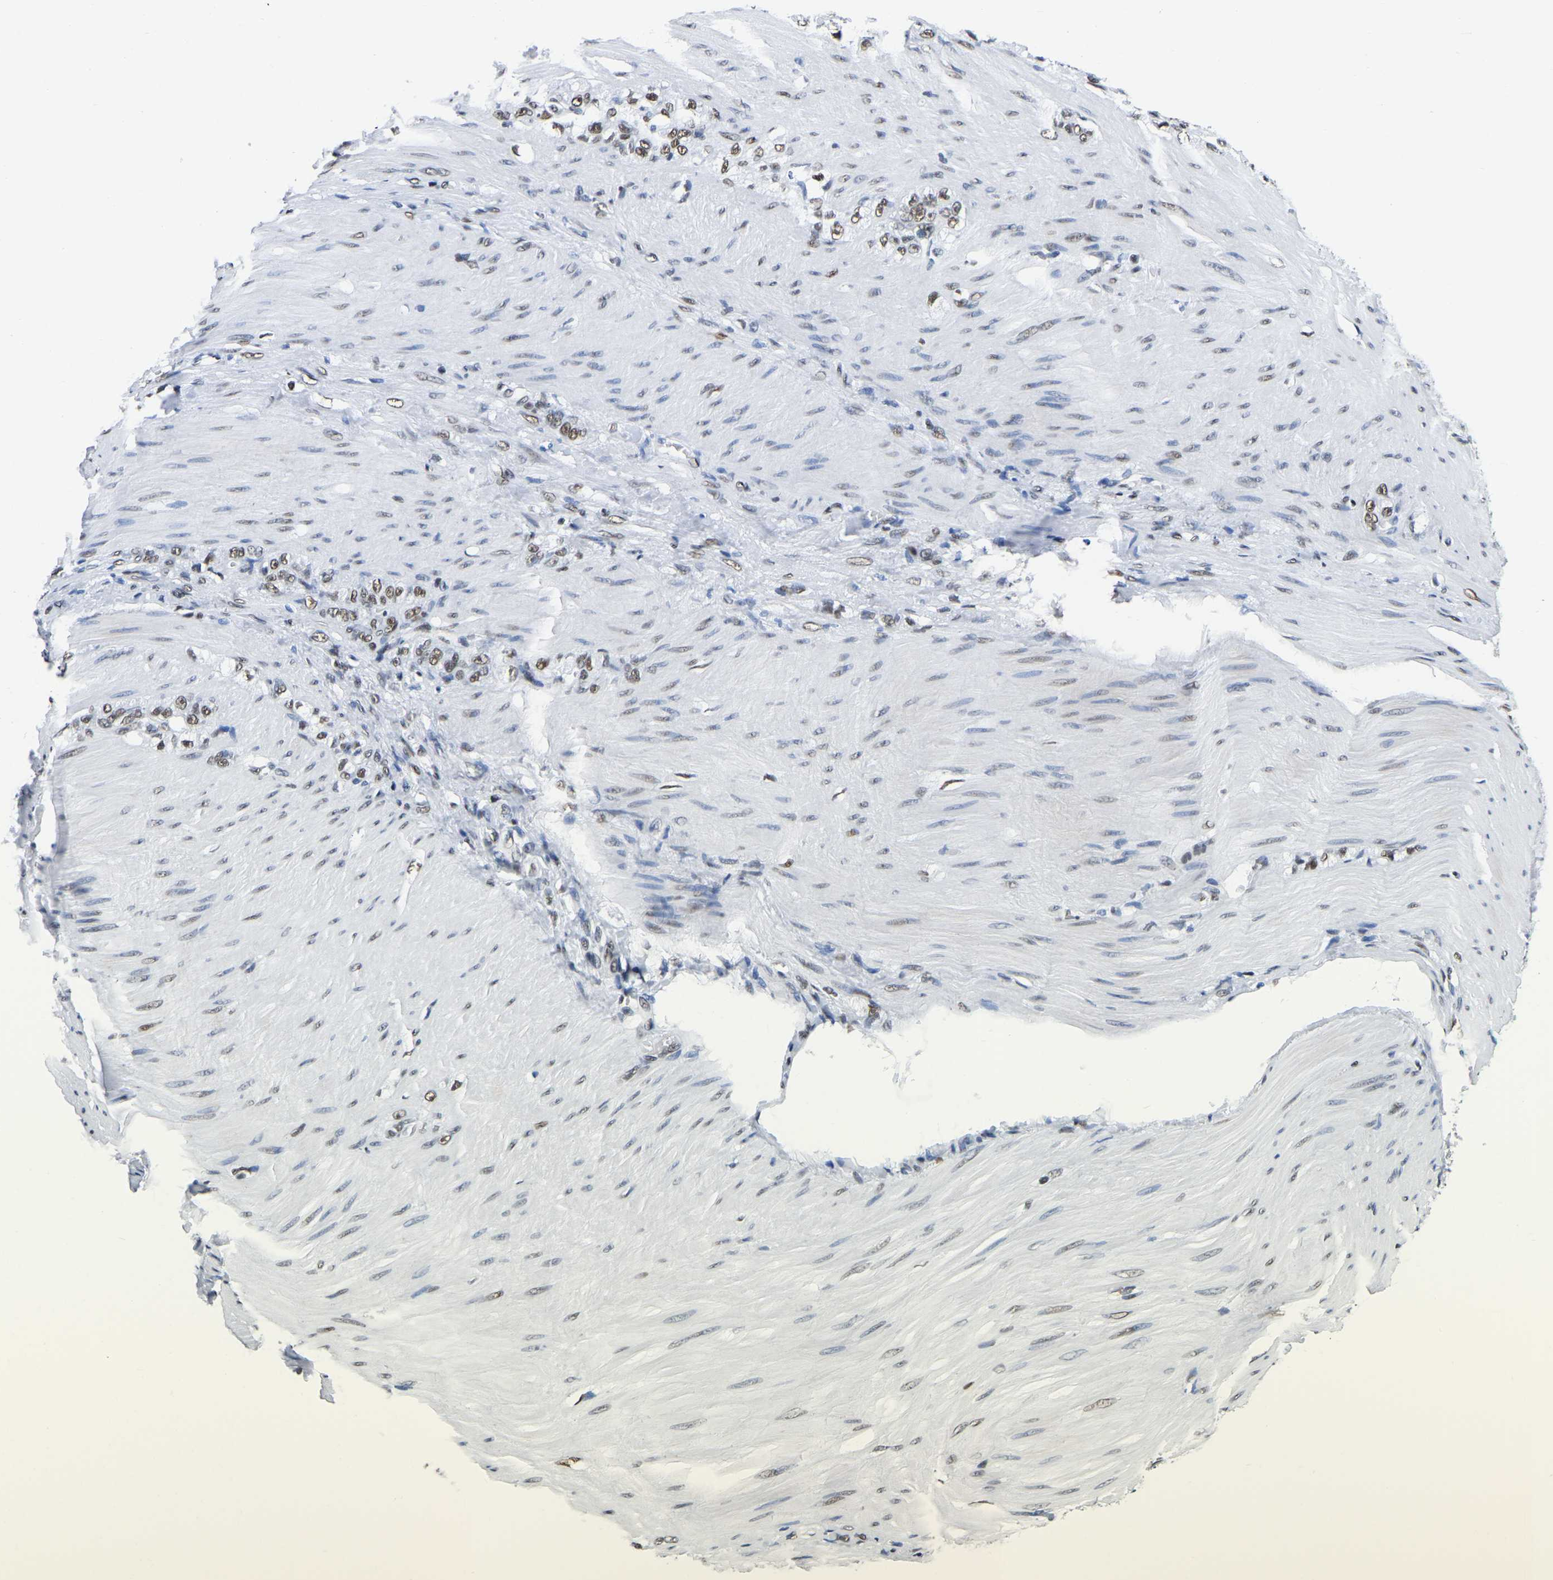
{"staining": {"intensity": "moderate", "quantity": ">75%", "location": "nuclear"}, "tissue": "stomach cancer", "cell_type": "Tumor cells", "image_type": "cancer", "snomed": [{"axis": "morphology", "description": "Normal tissue, NOS"}, {"axis": "morphology", "description": "Adenocarcinoma, NOS"}, {"axis": "topography", "description": "Stomach"}], "caption": "Brown immunohistochemical staining in human stomach adenocarcinoma shows moderate nuclear staining in about >75% of tumor cells.", "gene": "UBA1", "patient": {"sex": "male", "age": 82}}